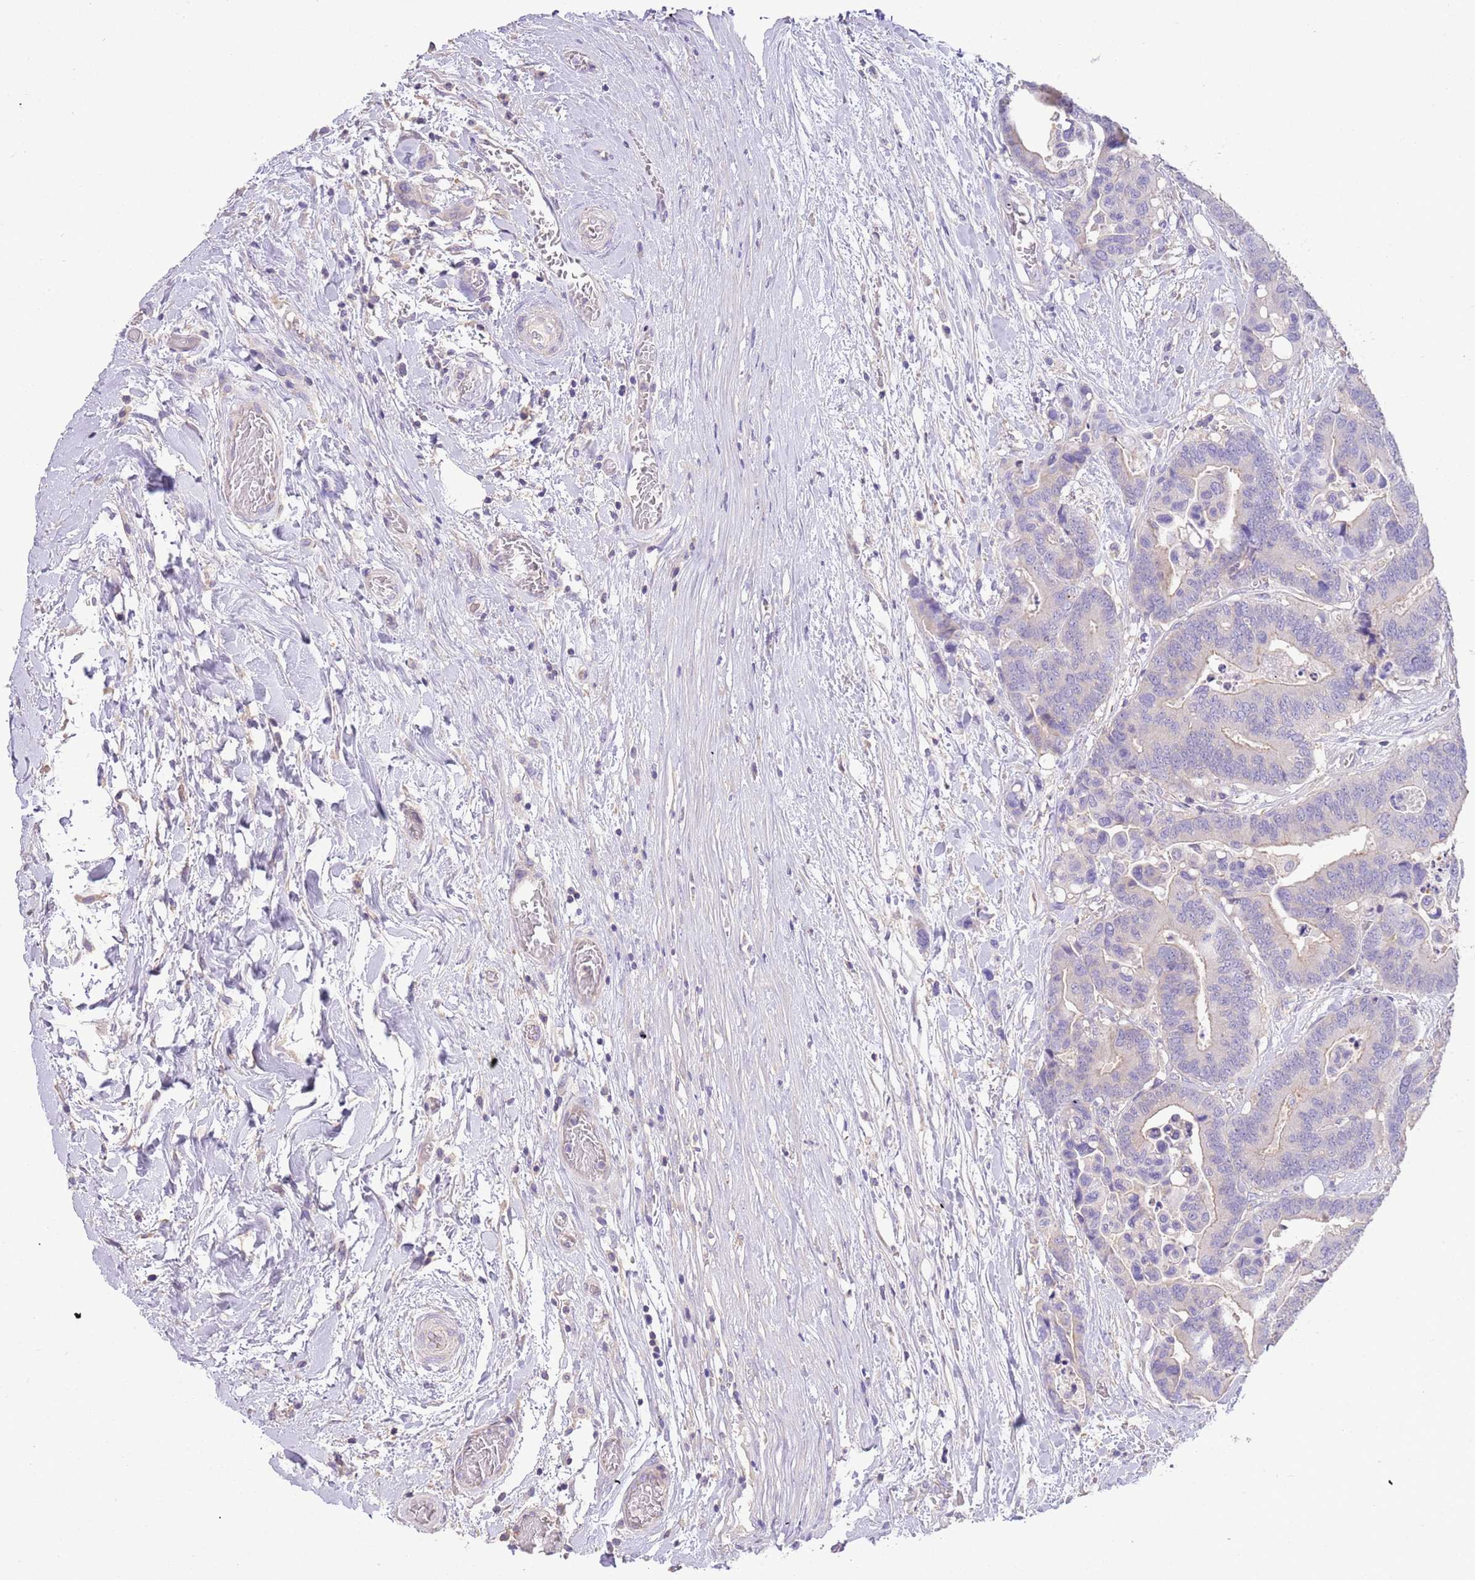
{"staining": {"intensity": "negative", "quantity": "none", "location": "none"}, "tissue": "colorectal cancer", "cell_type": "Tumor cells", "image_type": "cancer", "snomed": [{"axis": "morphology", "description": "Adenocarcinoma, NOS"}, {"axis": "topography", "description": "Colon"}], "caption": "Image shows no protein expression in tumor cells of colorectal cancer (adenocarcinoma) tissue. The staining was performed using DAB (3,3'-diaminobenzidine) to visualize the protein expression in brown, while the nuclei were stained in blue with hematoxylin (Magnification: 20x).", "gene": "SFTPA1", "patient": {"sex": "male", "age": 82}}